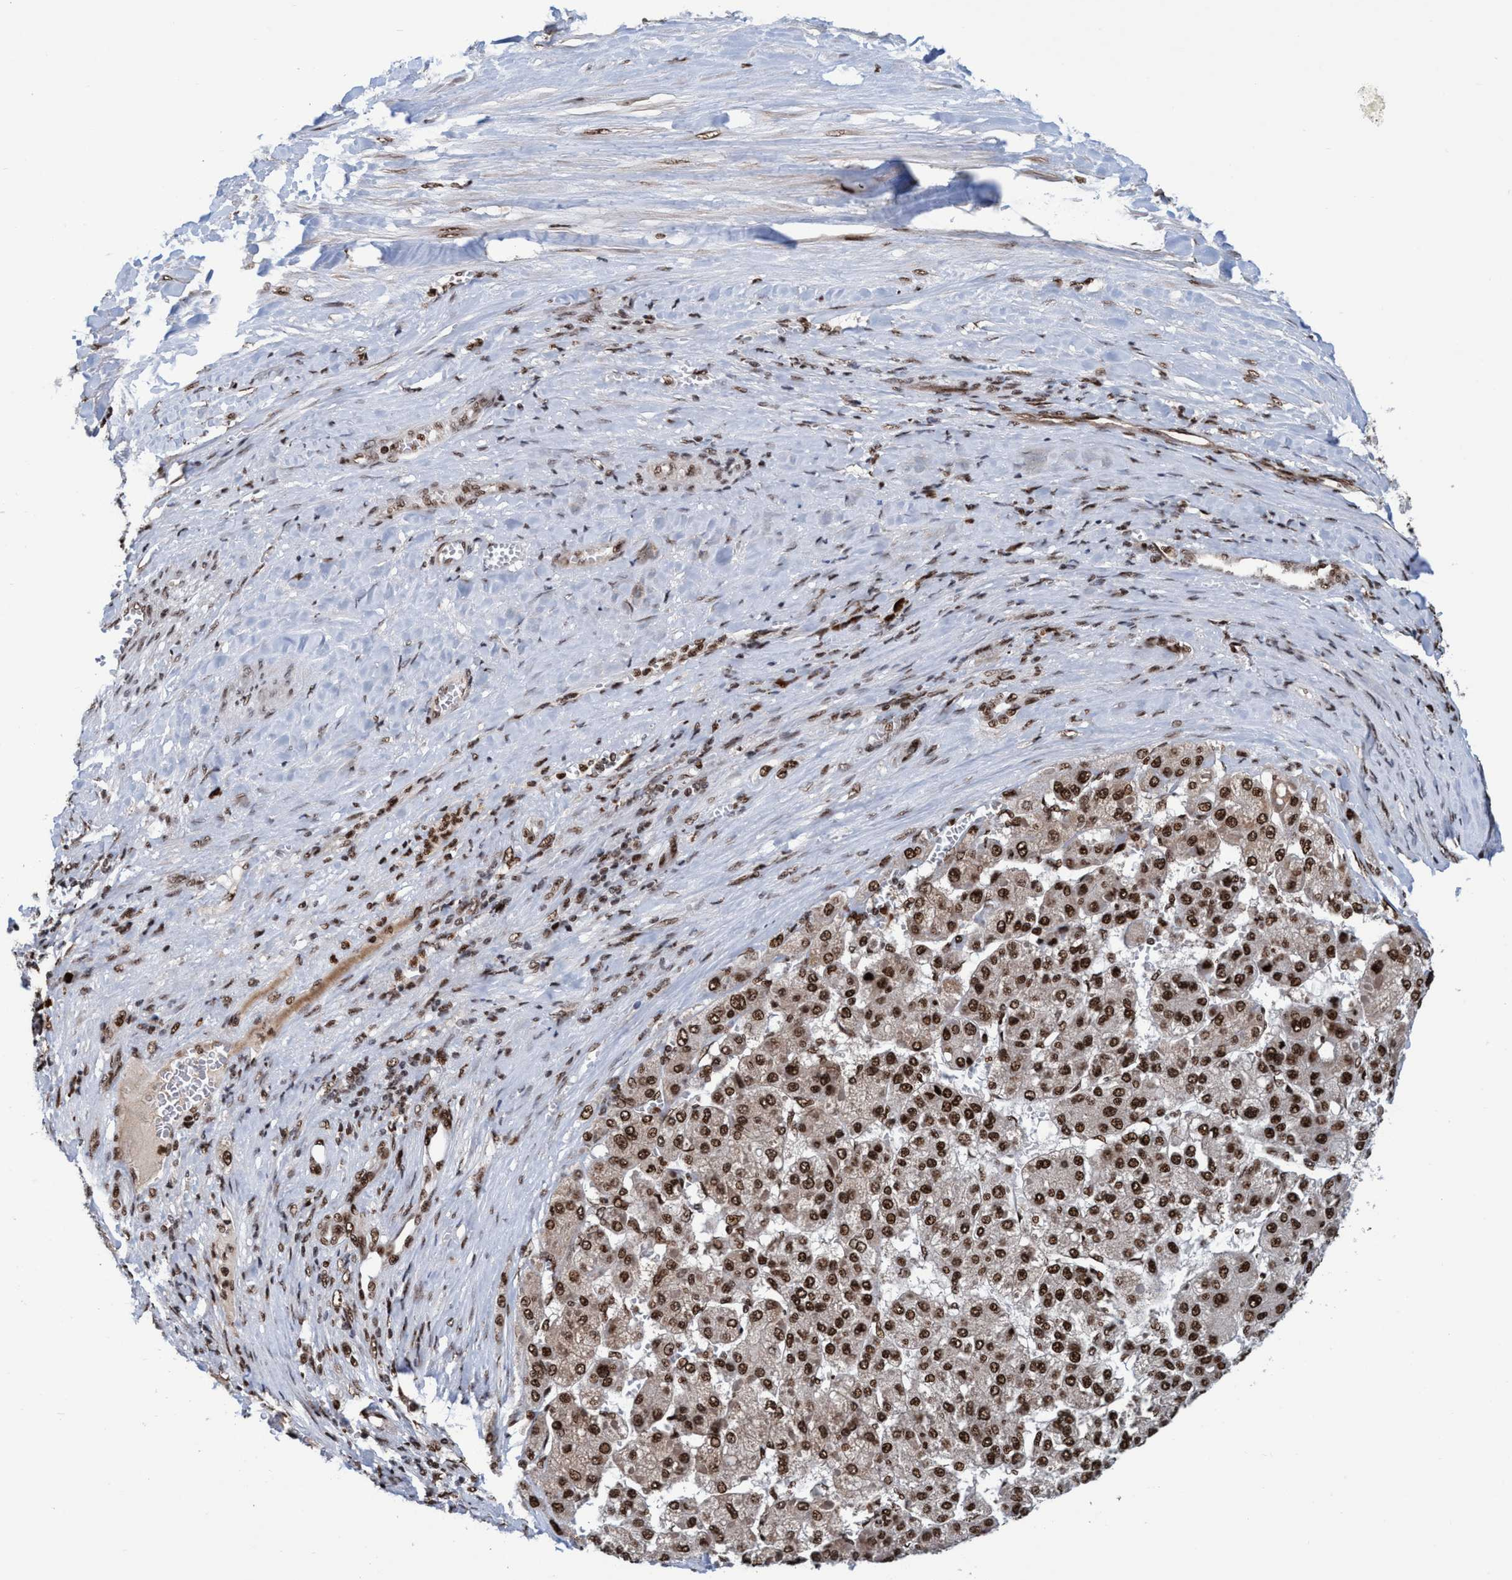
{"staining": {"intensity": "strong", "quantity": ">75%", "location": "nuclear"}, "tissue": "liver cancer", "cell_type": "Tumor cells", "image_type": "cancer", "snomed": [{"axis": "morphology", "description": "Carcinoma, Hepatocellular, NOS"}, {"axis": "topography", "description": "Liver"}], "caption": "Immunohistochemistry histopathology image of hepatocellular carcinoma (liver) stained for a protein (brown), which displays high levels of strong nuclear positivity in approximately >75% of tumor cells.", "gene": "TOPBP1", "patient": {"sex": "female", "age": 73}}